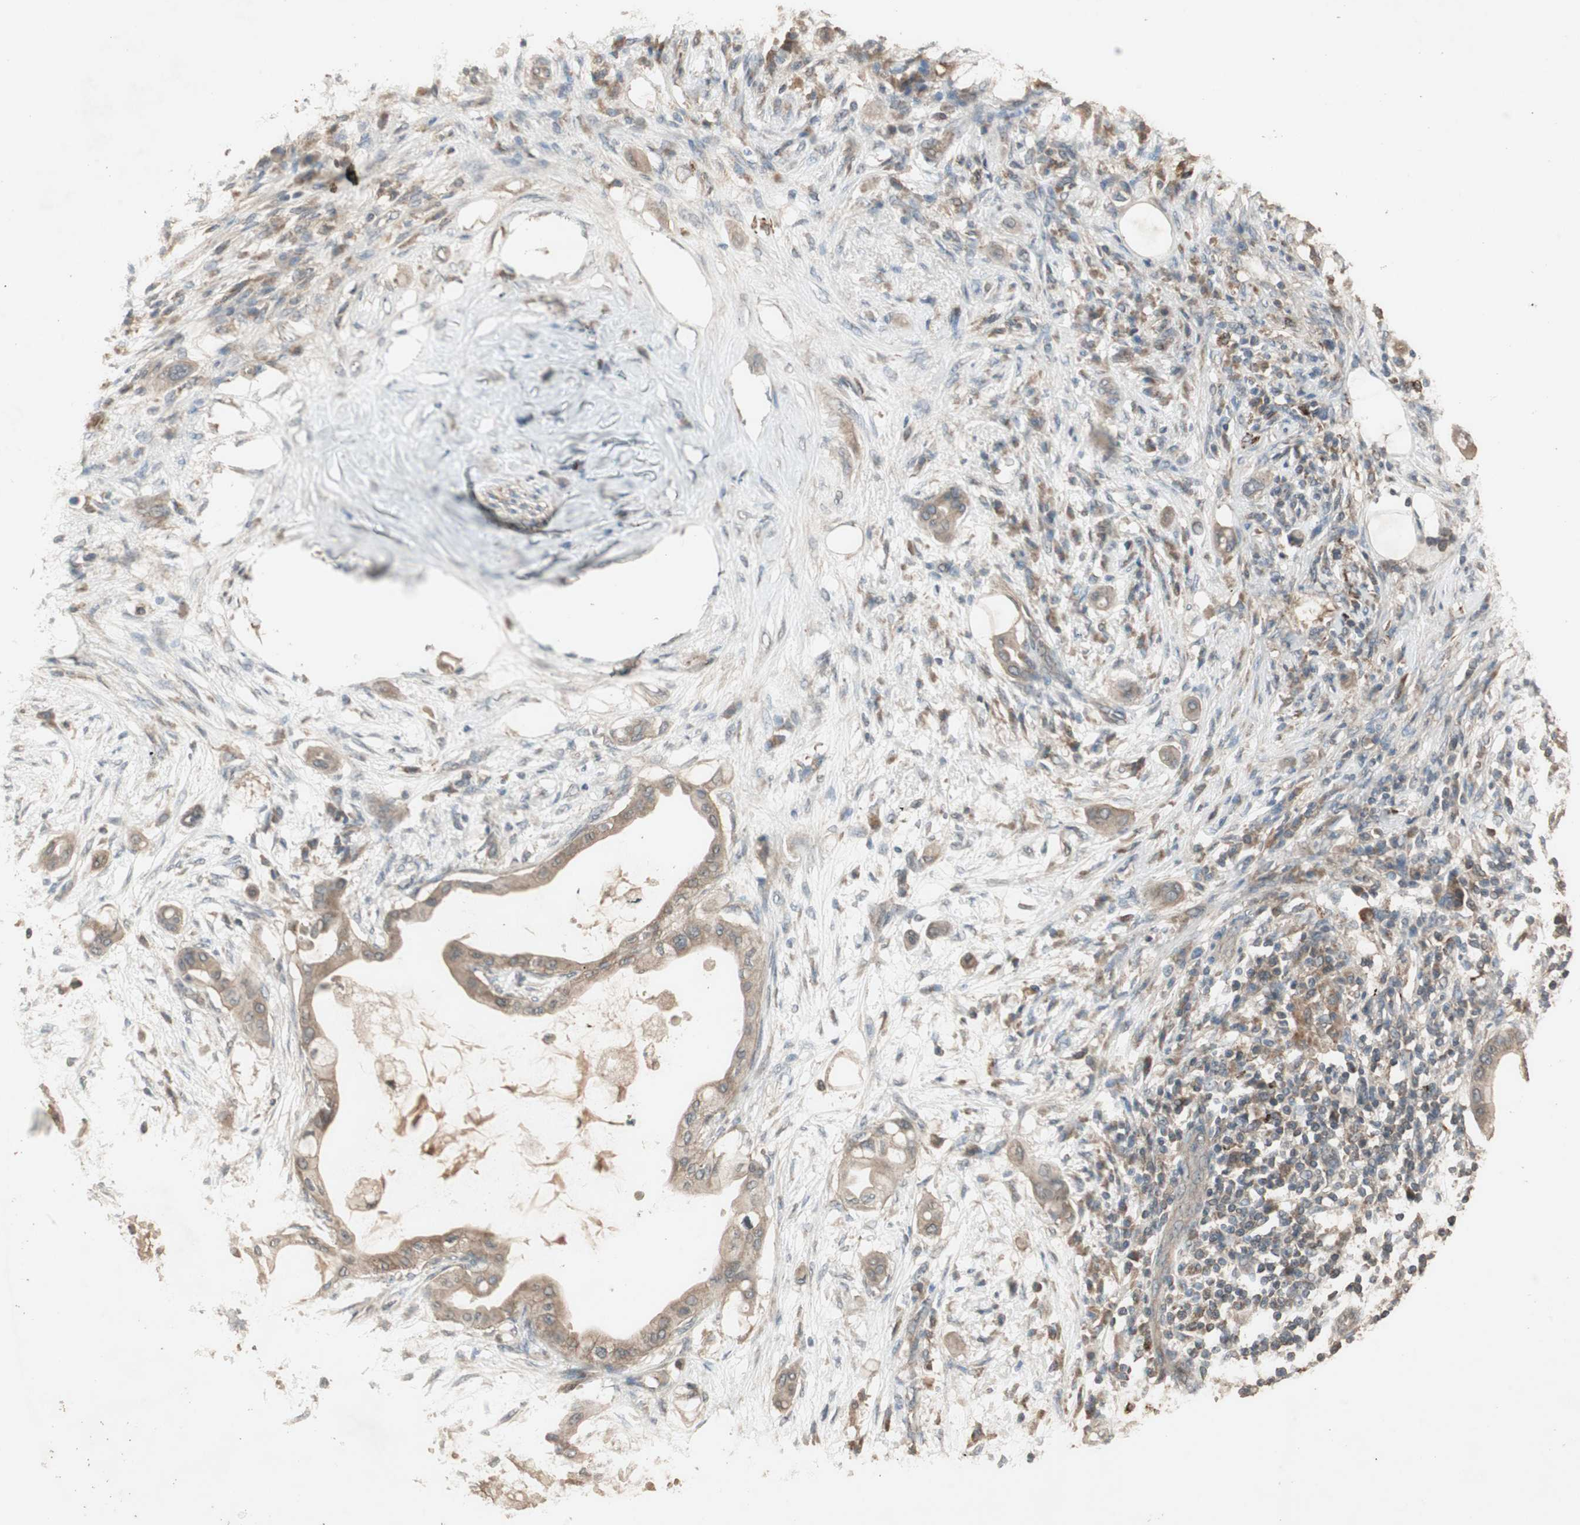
{"staining": {"intensity": "moderate", "quantity": ">75%", "location": "cytoplasmic/membranous"}, "tissue": "pancreatic cancer", "cell_type": "Tumor cells", "image_type": "cancer", "snomed": [{"axis": "morphology", "description": "Adenocarcinoma, NOS"}, {"axis": "morphology", "description": "Adenocarcinoma, metastatic, NOS"}, {"axis": "topography", "description": "Lymph node"}, {"axis": "topography", "description": "Pancreas"}, {"axis": "topography", "description": "Duodenum"}], "caption": "Metastatic adenocarcinoma (pancreatic) was stained to show a protein in brown. There is medium levels of moderate cytoplasmic/membranous positivity in about >75% of tumor cells.", "gene": "UBAC1", "patient": {"sex": "female", "age": 64}}